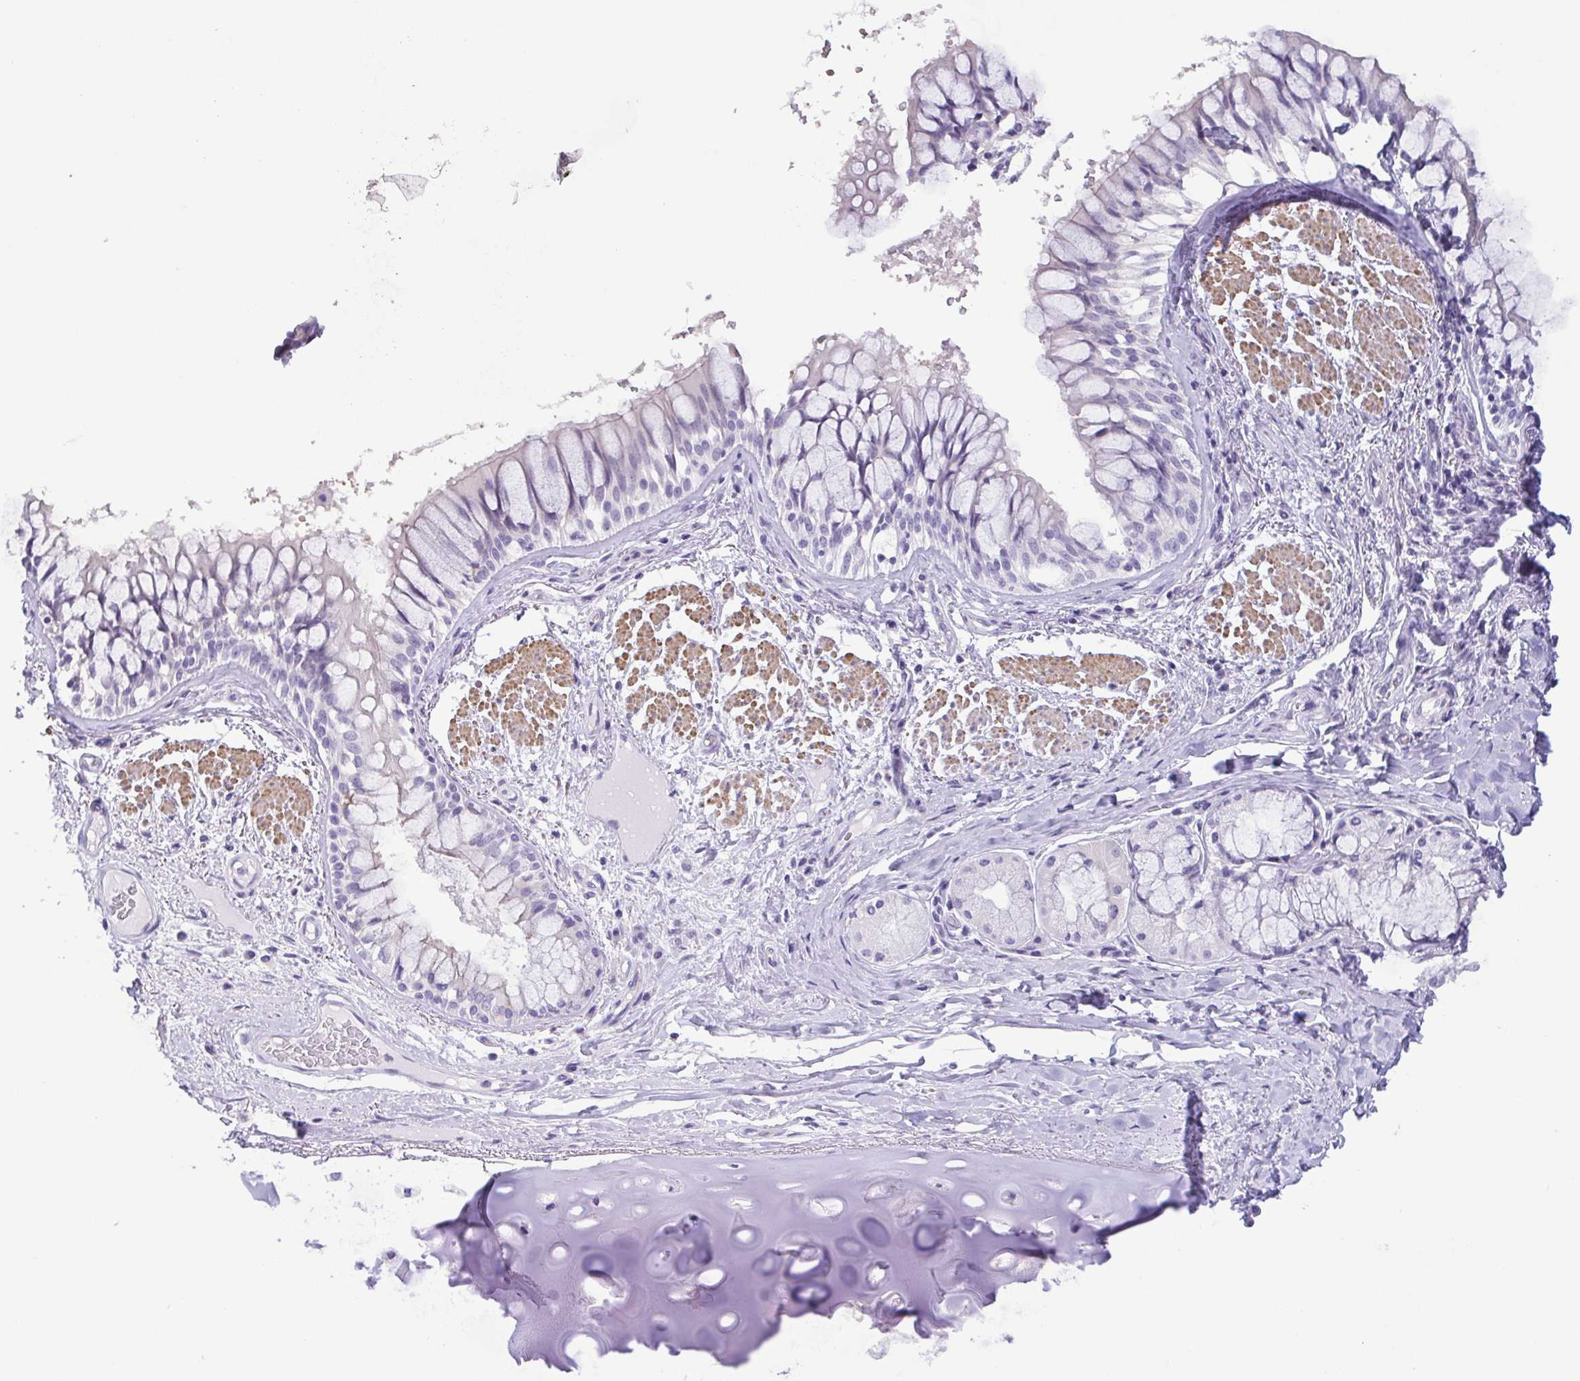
{"staining": {"intensity": "negative", "quantity": "none", "location": "none"}, "tissue": "adipose tissue", "cell_type": "Adipocytes", "image_type": "normal", "snomed": [{"axis": "morphology", "description": "Normal tissue, NOS"}, {"axis": "topography", "description": "Cartilage tissue"}, {"axis": "topography", "description": "Bronchus"}], "caption": "This is an immunohistochemistry micrograph of unremarkable human adipose tissue. There is no positivity in adipocytes.", "gene": "MYL7", "patient": {"sex": "male", "age": 64}}